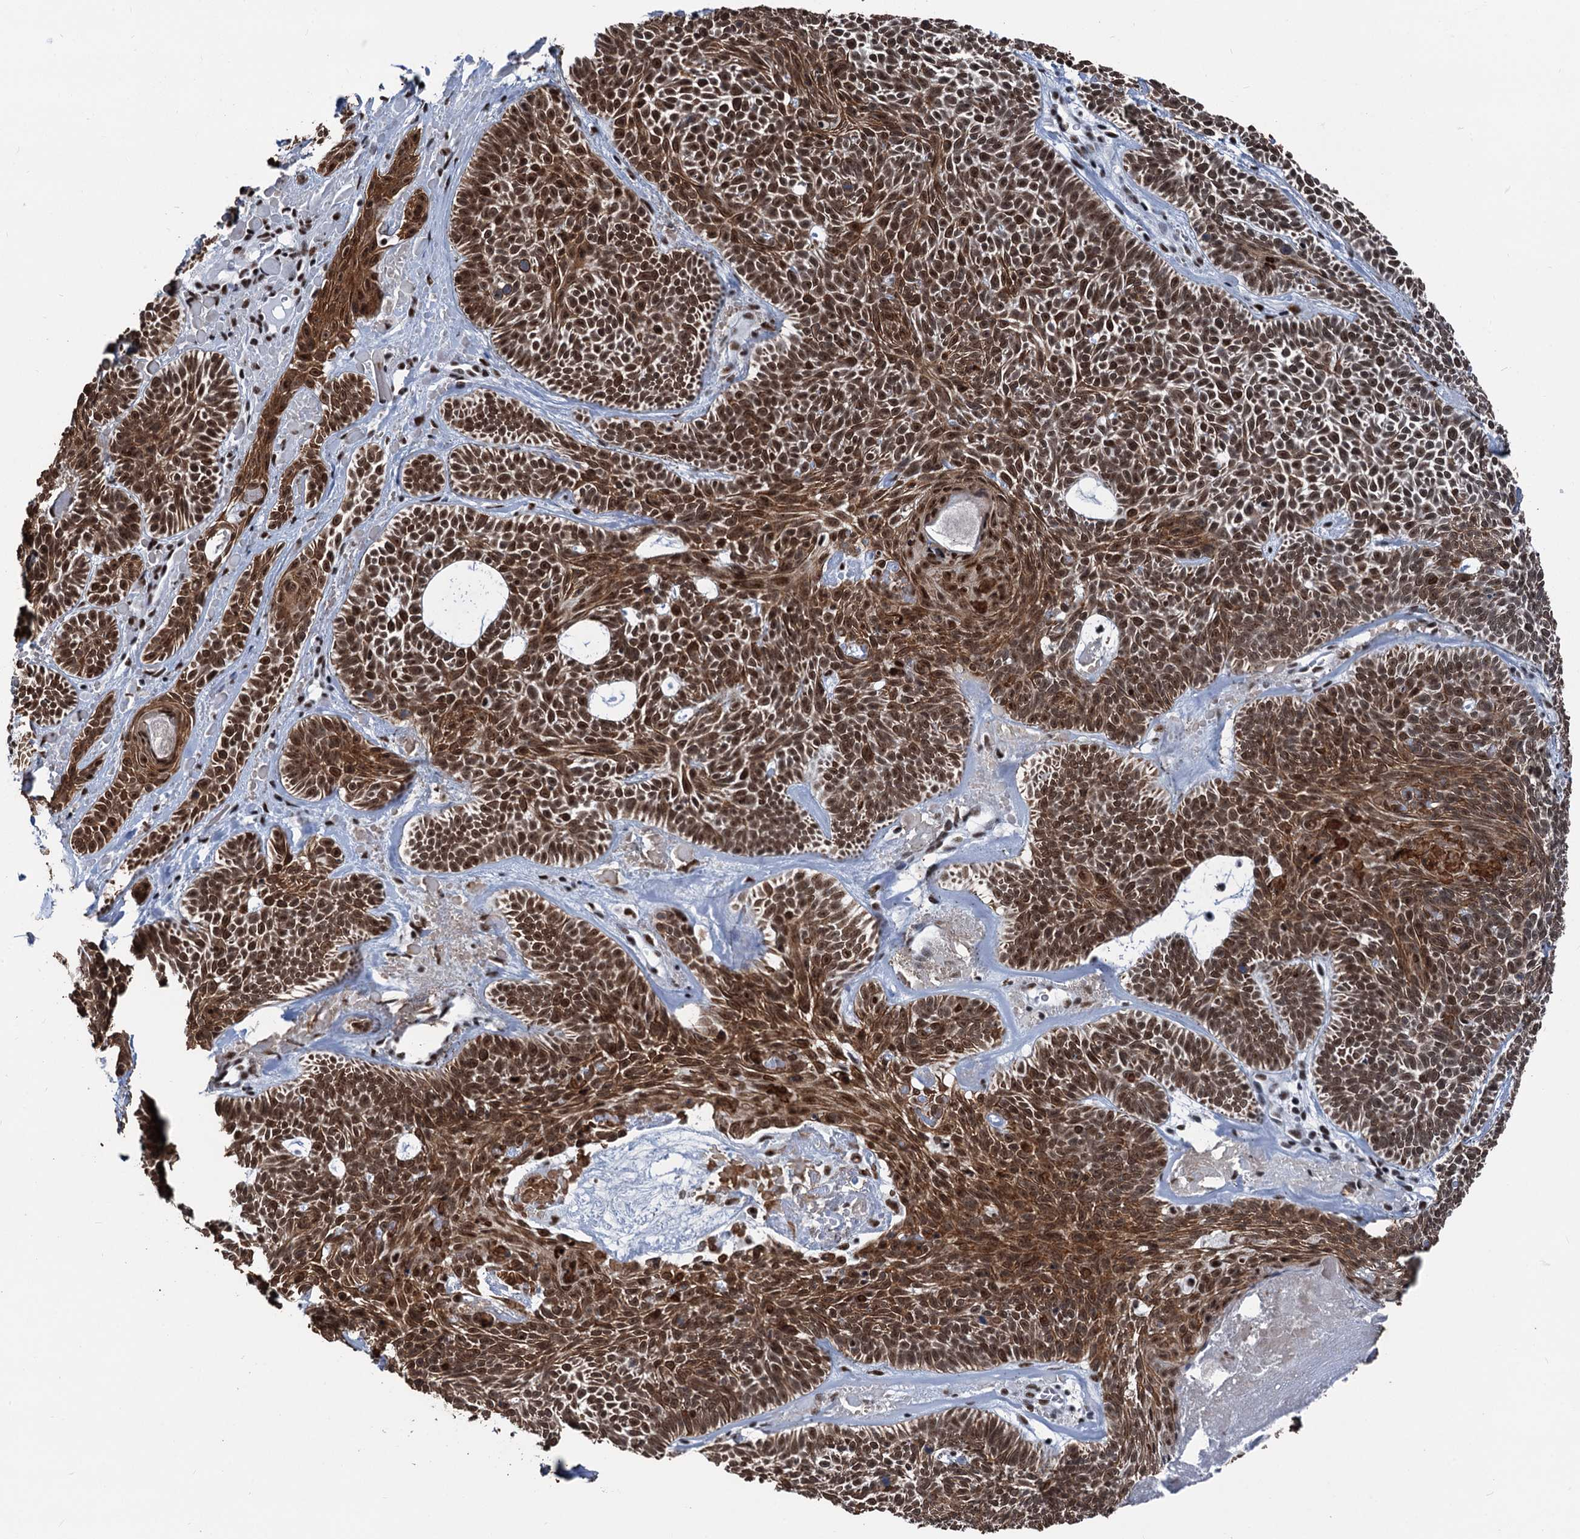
{"staining": {"intensity": "strong", "quantity": ">75%", "location": "nuclear"}, "tissue": "skin cancer", "cell_type": "Tumor cells", "image_type": "cancer", "snomed": [{"axis": "morphology", "description": "Basal cell carcinoma"}, {"axis": "topography", "description": "Skin"}], "caption": "Tumor cells show strong nuclear staining in approximately >75% of cells in skin cancer.", "gene": "DDX23", "patient": {"sex": "male", "age": 85}}